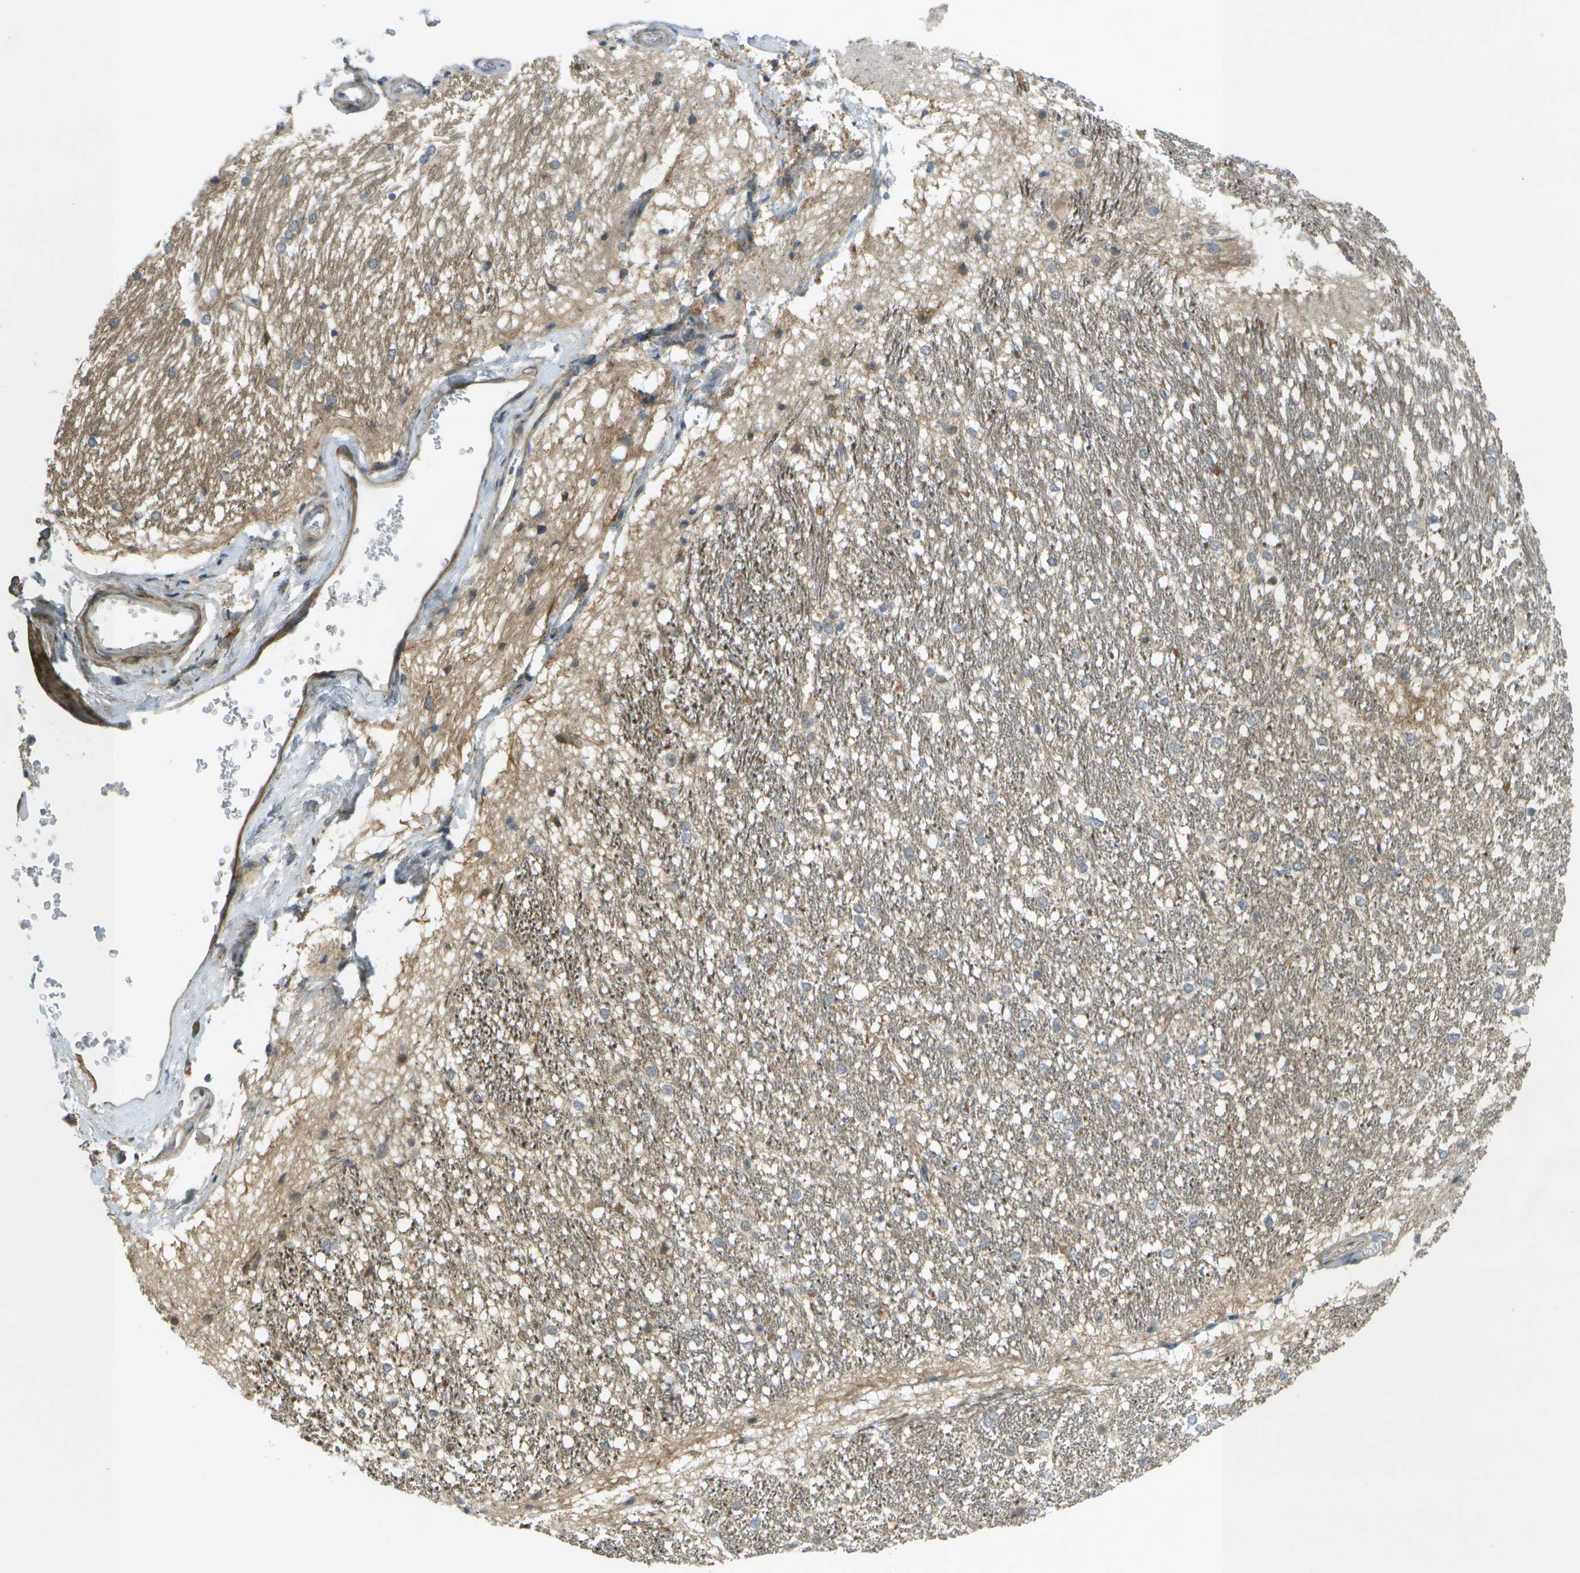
{"staining": {"intensity": "negative", "quantity": "none", "location": "none"}, "tissue": "hippocampus", "cell_type": "Glial cells", "image_type": "normal", "snomed": [{"axis": "morphology", "description": "Normal tissue, NOS"}, {"axis": "topography", "description": "Hippocampus"}], "caption": "Glial cells are negative for brown protein staining in benign hippocampus. (Stains: DAB (3,3'-diaminobenzidine) immunohistochemistry (IHC) with hematoxylin counter stain, Microscopy: brightfield microscopy at high magnification).", "gene": "WNK2", "patient": {"sex": "female", "age": 19}}